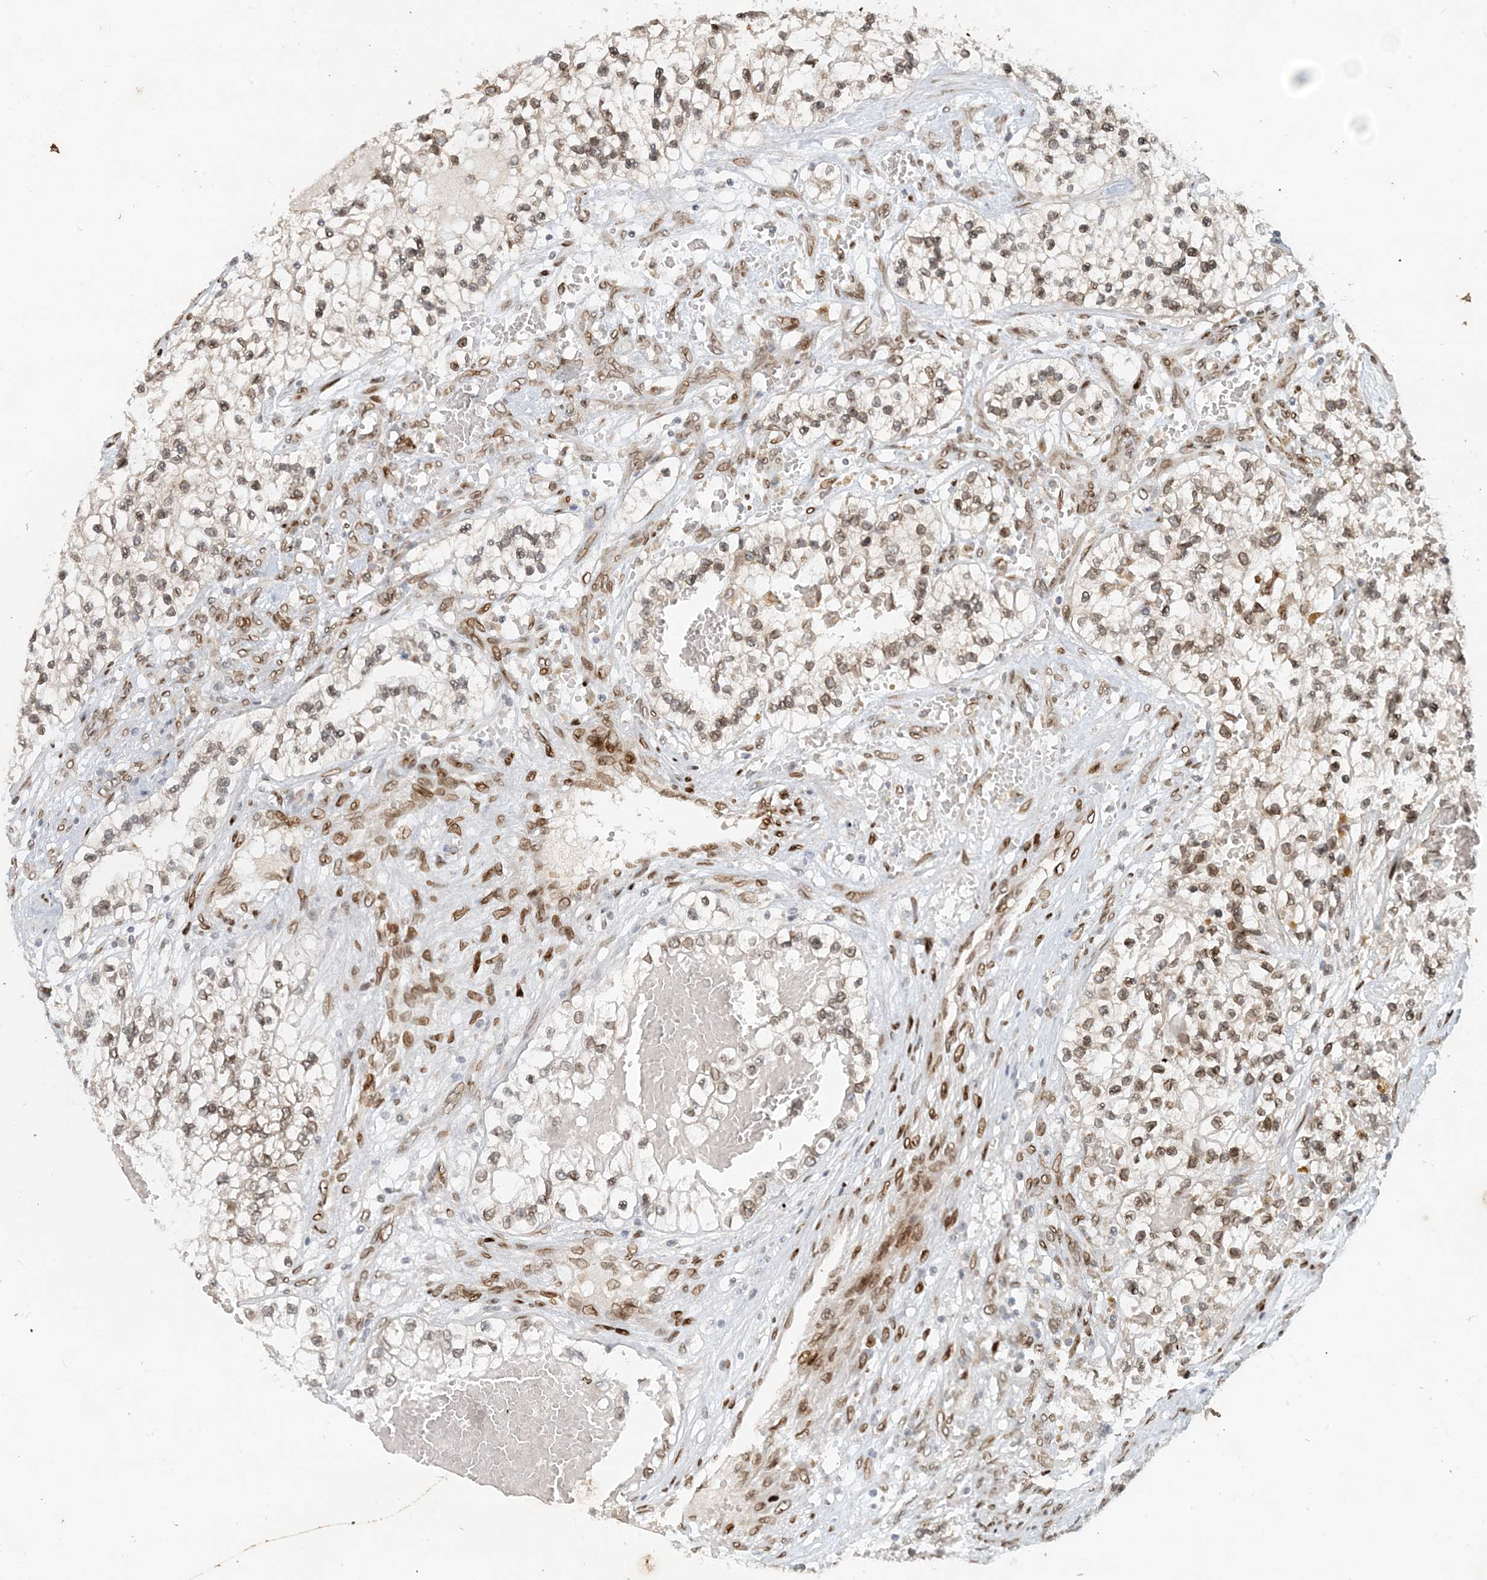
{"staining": {"intensity": "weak", "quantity": "<25%", "location": "cytoplasmic/membranous"}, "tissue": "renal cancer", "cell_type": "Tumor cells", "image_type": "cancer", "snomed": [{"axis": "morphology", "description": "Adenocarcinoma, NOS"}, {"axis": "topography", "description": "Kidney"}], "caption": "Human renal cancer stained for a protein using immunohistochemistry (IHC) demonstrates no staining in tumor cells.", "gene": "SLC35A2", "patient": {"sex": "female", "age": 57}}